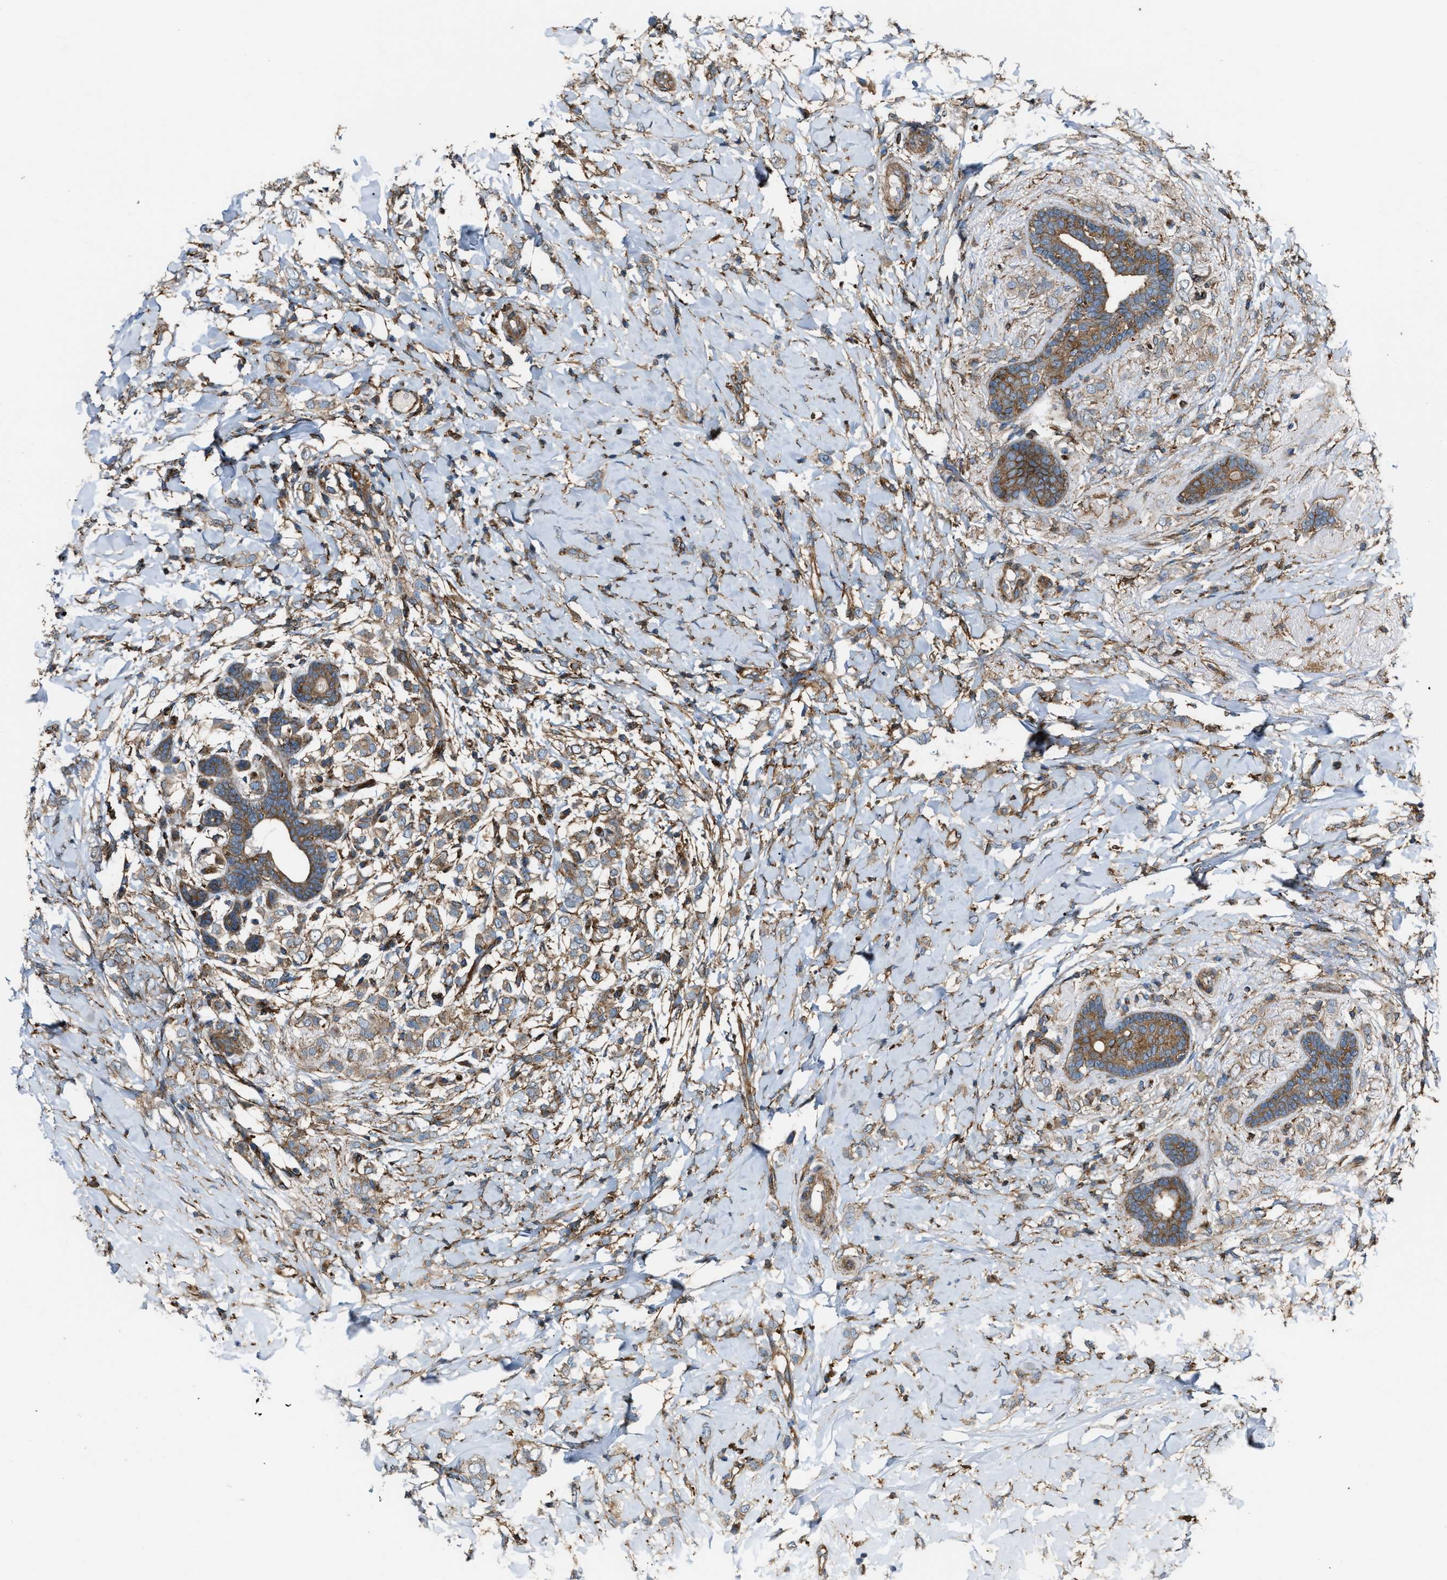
{"staining": {"intensity": "weak", "quantity": "25%-75%", "location": "cytoplasmic/membranous"}, "tissue": "breast cancer", "cell_type": "Tumor cells", "image_type": "cancer", "snomed": [{"axis": "morphology", "description": "Normal tissue, NOS"}, {"axis": "morphology", "description": "Lobular carcinoma"}, {"axis": "topography", "description": "Breast"}], "caption": "Immunohistochemistry micrograph of human breast cancer (lobular carcinoma) stained for a protein (brown), which shows low levels of weak cytoplasmic/membranous expression in approximately 25%-75% of tumor cells.", "gene": "PICALM", "patient": {"sex": "female", "age": 47}}